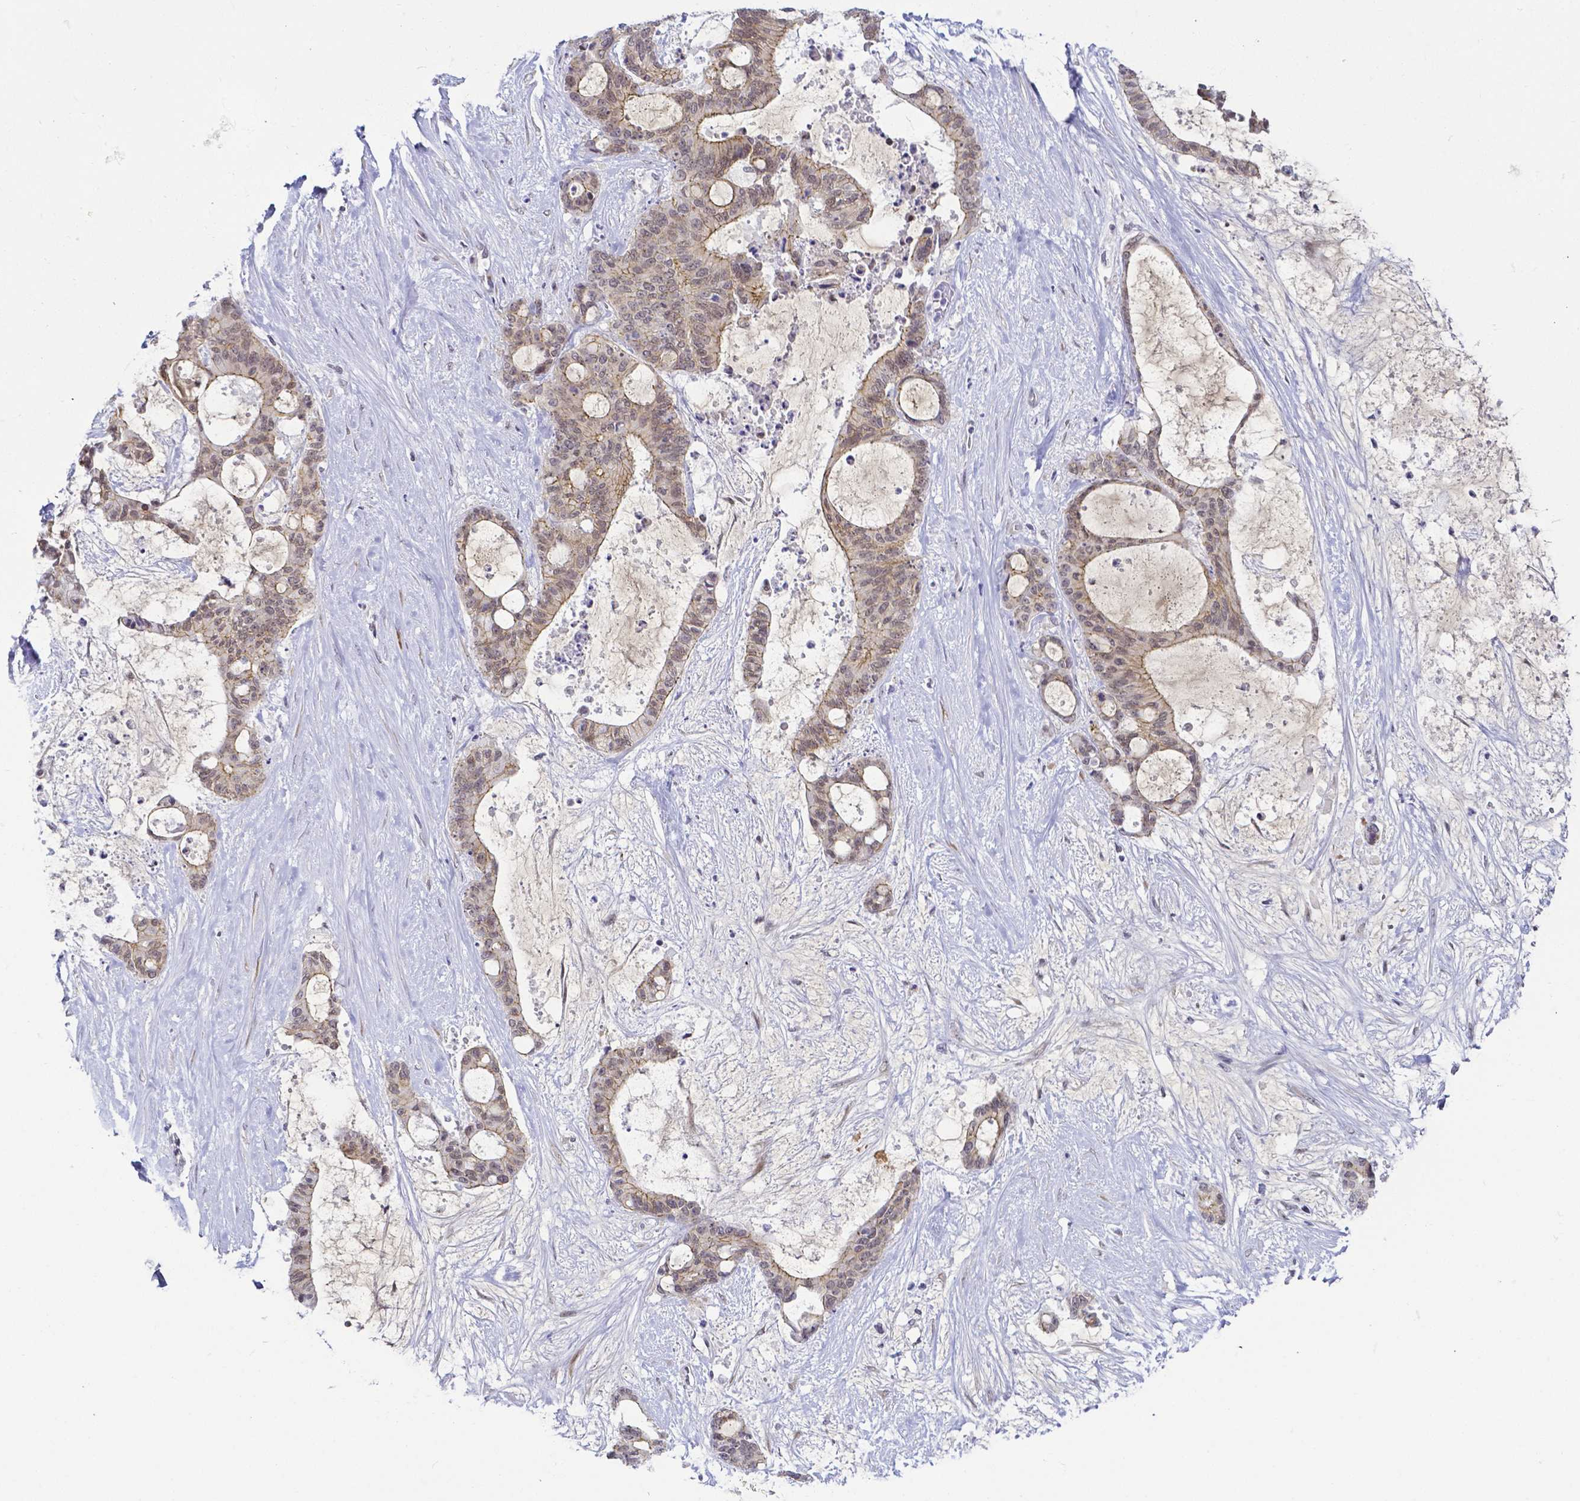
{"staining": {"intensity": "moderate", "quantity": "25%-75%", "location": "cytoplasmic/membranous,nuclear"}, "tissue": "liver cancer", "cell_type": "Tumor cells", "image_type": "cancer", "snomed": [{"axis": "morphology", "description": "Normal tissue, NOS"}, {"axis": "morphology", "description": "Cholangiocarcinoma"}, {"axis": "topography", "description": "Liver"}, {"axis": "topography", "description": "Peripheral nerve tissue"}], "caption": "Immunohistochemical staining of human cholangiocarcinoma (liver) shows moderate cytoplasmic/membranous and nuclear protein expression in about 25%-75% of tumor cells.", "gene": "FAM83G", "patient": {"sex": "female", "age": 73}}